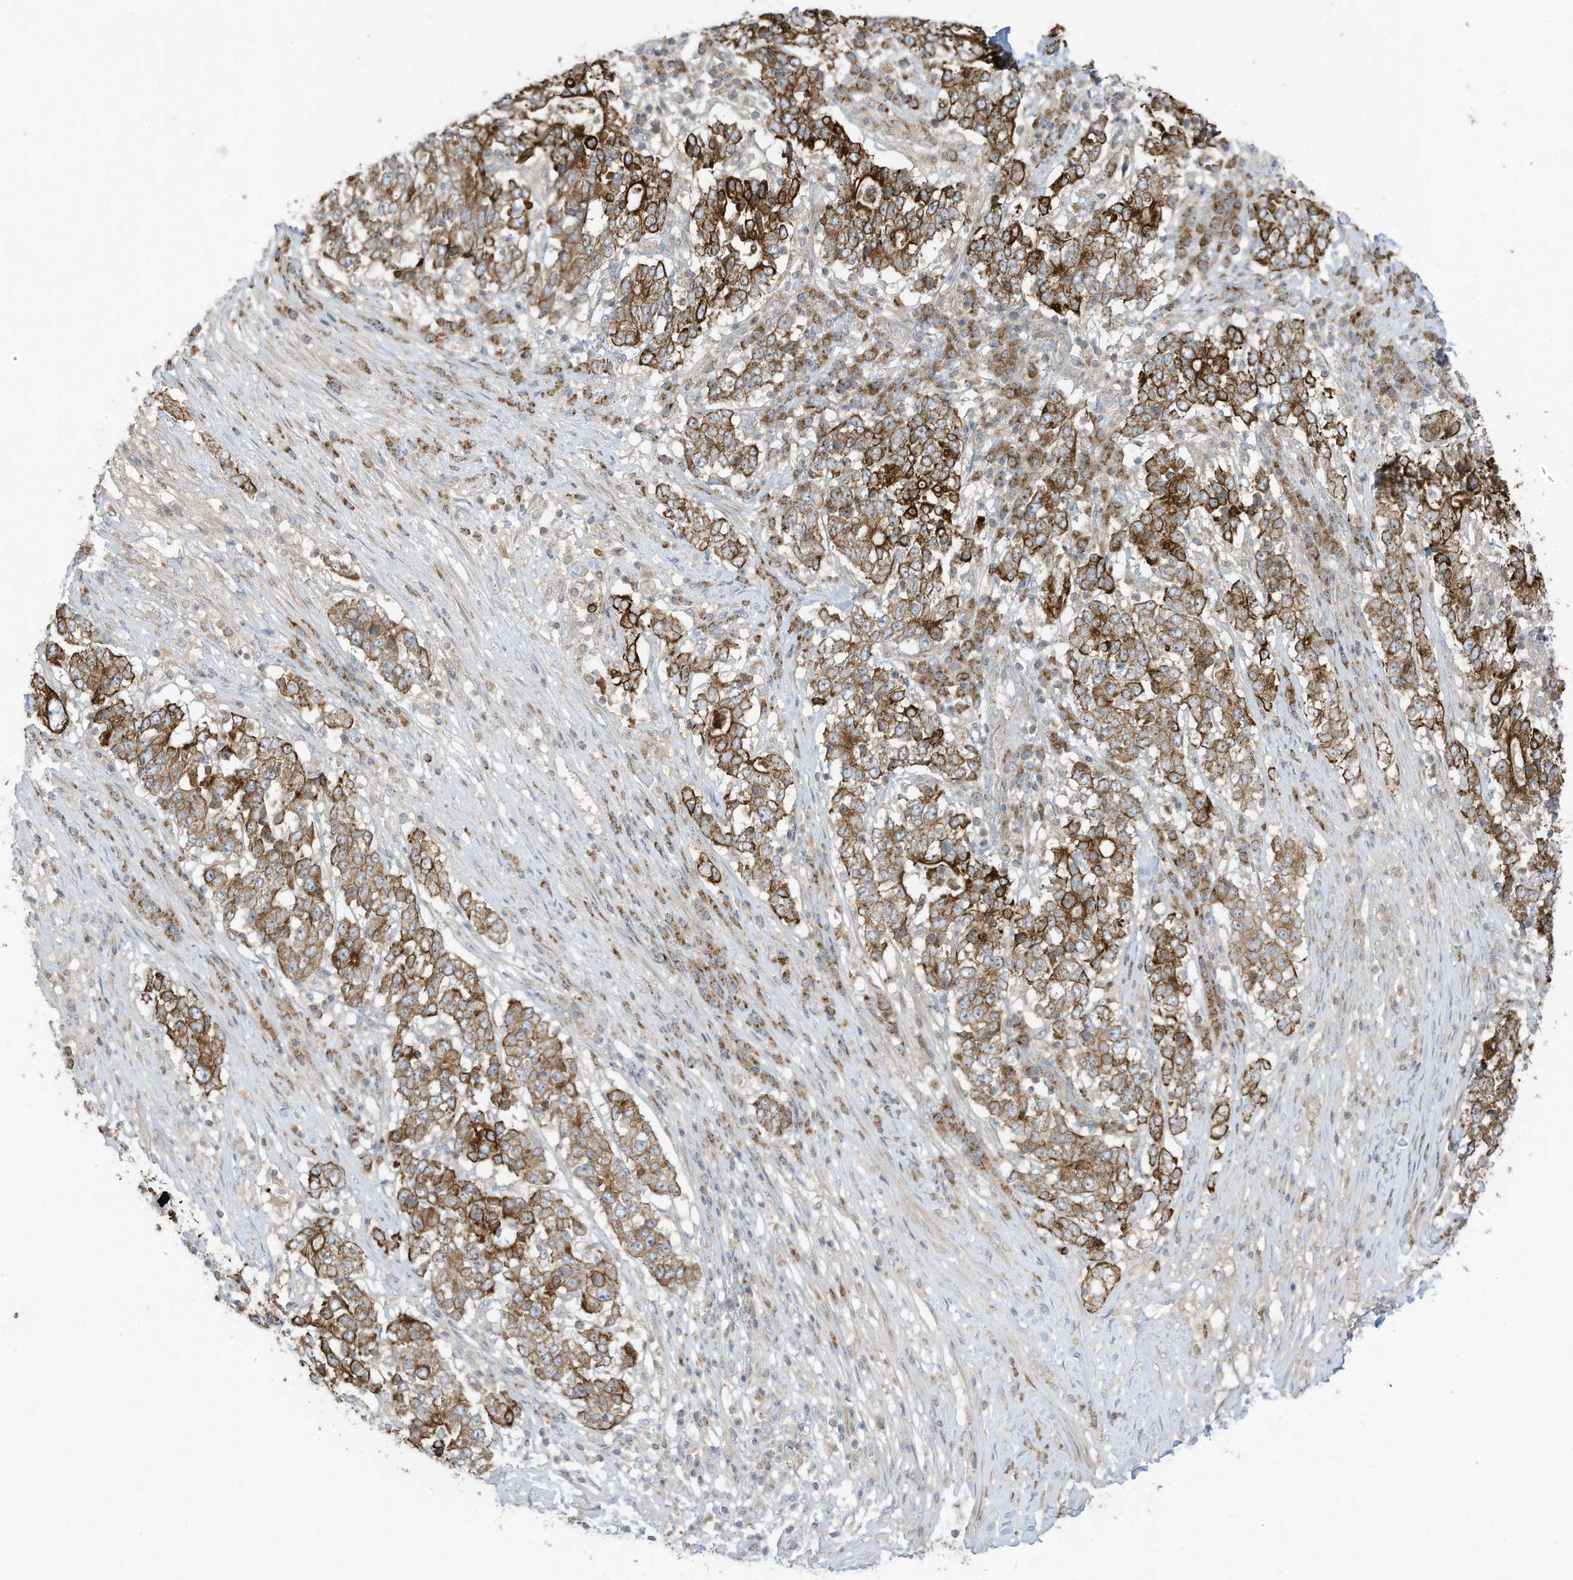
{"staining": {"intensity": "strong", "quantity": ">75%", "location": "cytoplasmic/membranous"}, "tissue": "stomach cancer", "cell_type": "Tumor cells", "image_type": "cancer", "snomed": [{"axis": "morphology", "description": "Adenocarcinoma, NOS"}, {"axis": "topography", "description": "Stomach"}], "caption": "High-power microscopy captured an IHC image of stomach cancer (adenocarcinoma), revealing strong cytoplasmic/membranous staining in about >75% of tumor cells.", "gene": "CGAS", "patient": {"sex": "male", "age": 59}}